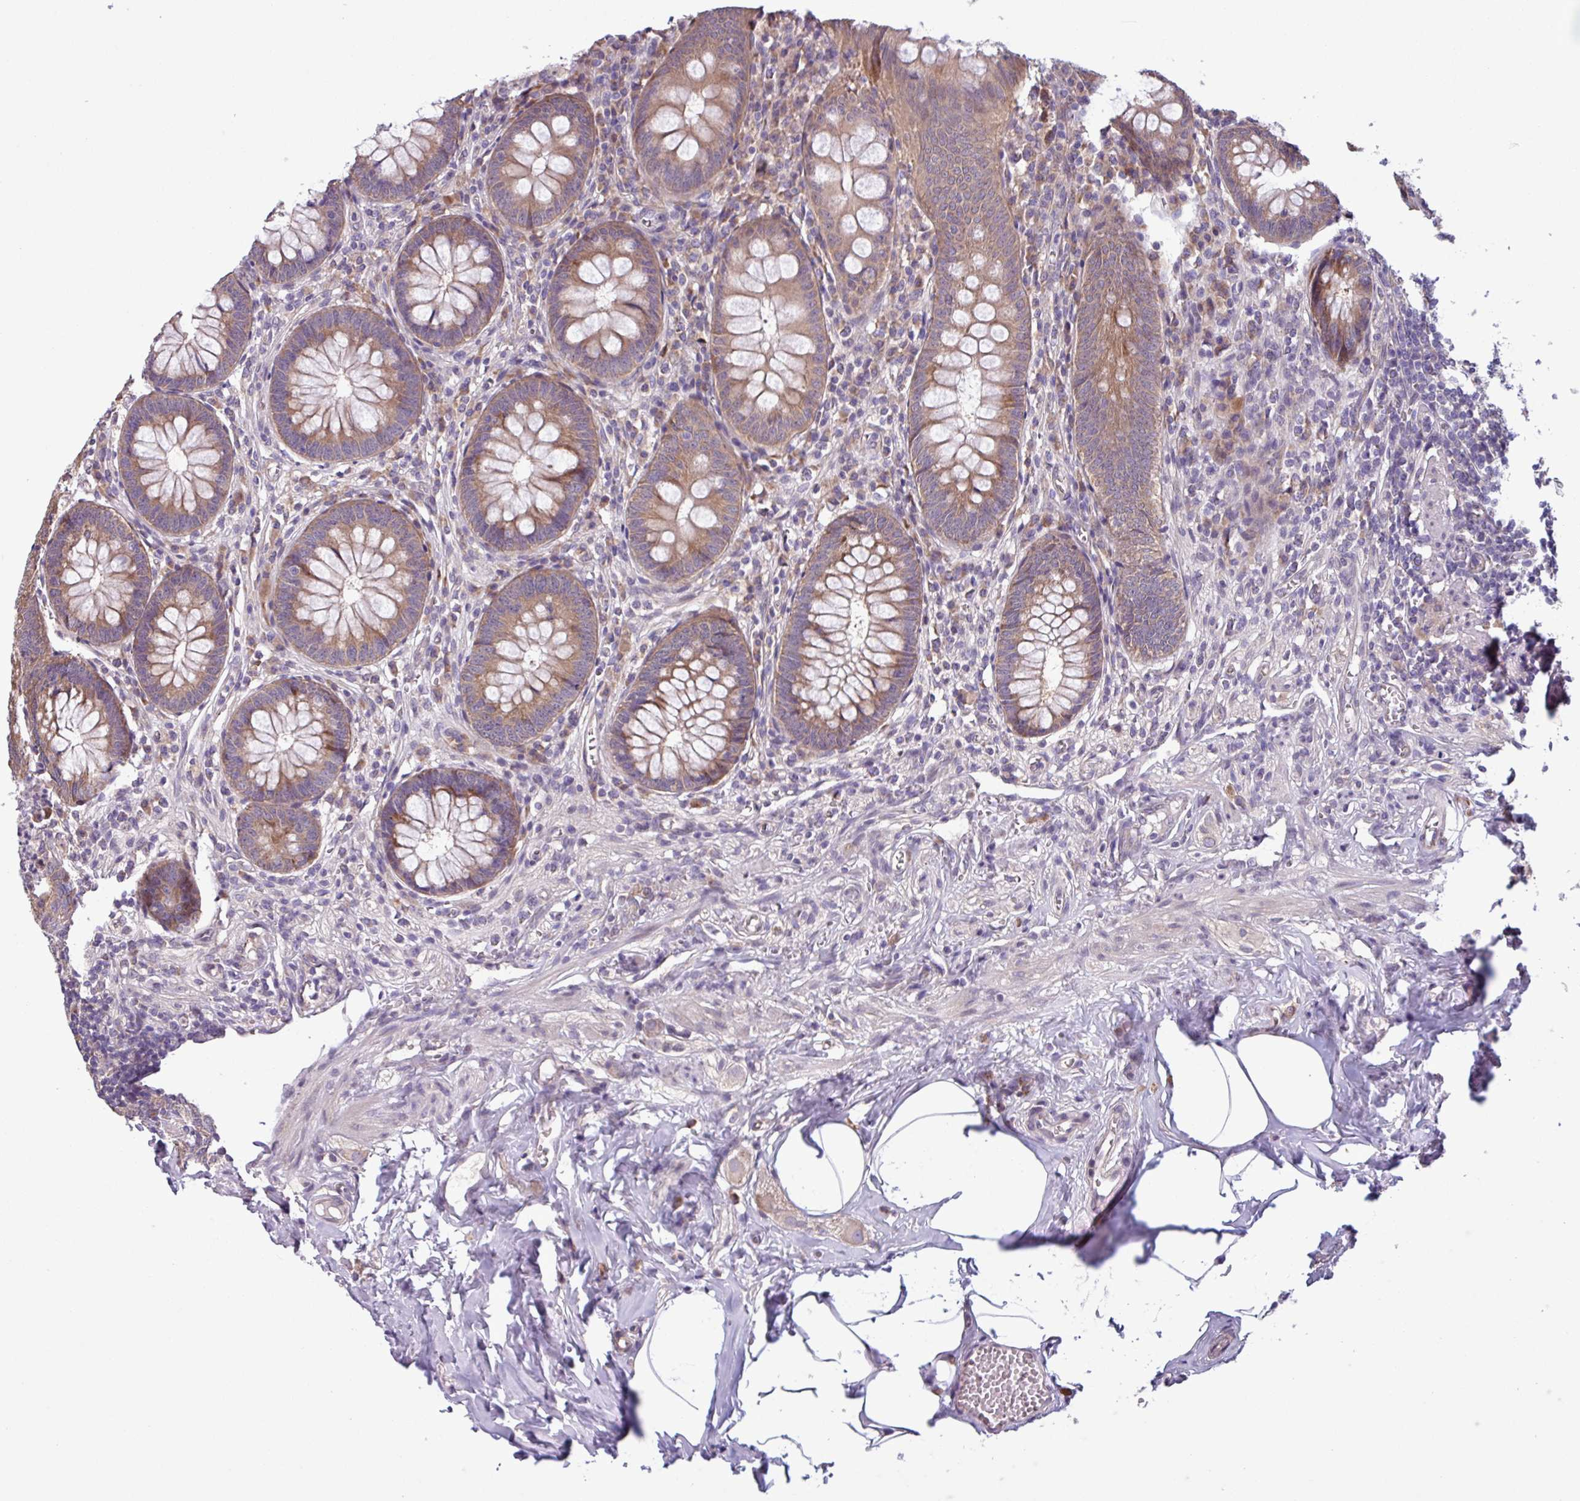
{"staining": {"intensity": "moderate", "quantity": ">75%", "location": "cytoplasmic/membranous"}, "tissue": "appendix", "cell_type": "Glandular cells", "image_type": "normal", "snomed": [{"axis": "morphology", "description": "Normal tissue, NOS"}, {"axis": "topography", "description": "Appendix"}], "caption": "Appendix stained with DAB (3,3'-diaminobenzidine) immunohistochemistry demonstrates medium levels of moderate cytoplasmic/membranous positivity in approximately >75% of glandular cells.", "gene": "C20orf27", "patient": {"sex": "male", "age": 56}}